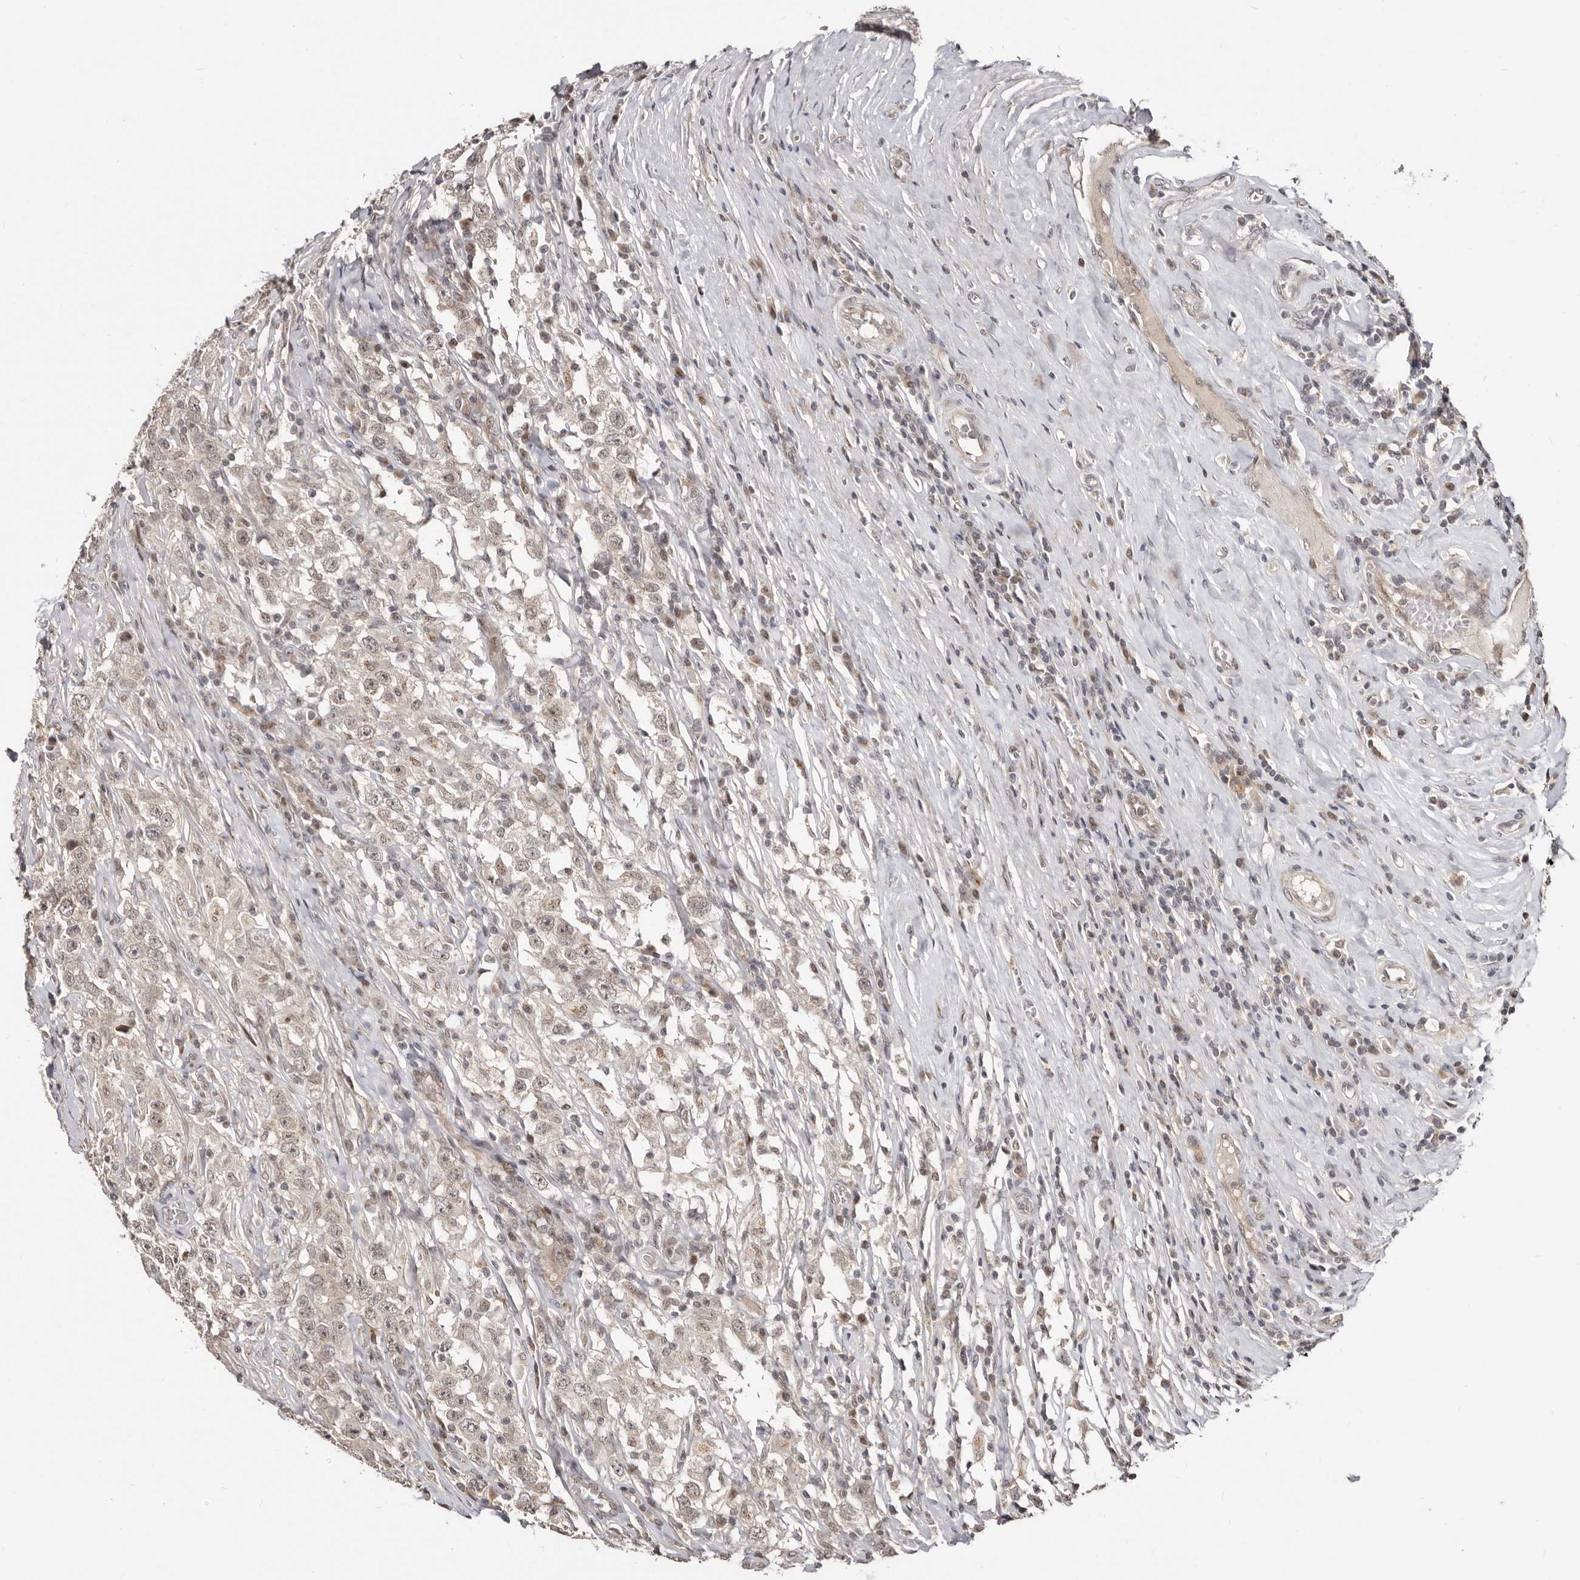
{"staining": {"intensity": "weak", "quantity": ">75%", "location": "nuclear"}, "tissue": "testis cancer", "cell_type": "Tumor cells", "image_type": "cancer", "snomed": [{"axis": "morphology", "description": "Seminoma, NOS"}, {"axis": "topography", "description": "Testis"}], "caption": "An immunohistochemistry (IHC) micrograph of neoplastic tissue is shown. Protein staining in brown labels weak nuclear positivity in testis cancer within tumor cells.", "gene": "SRCAP", "patient": {"sex": "male", "age": 41}}